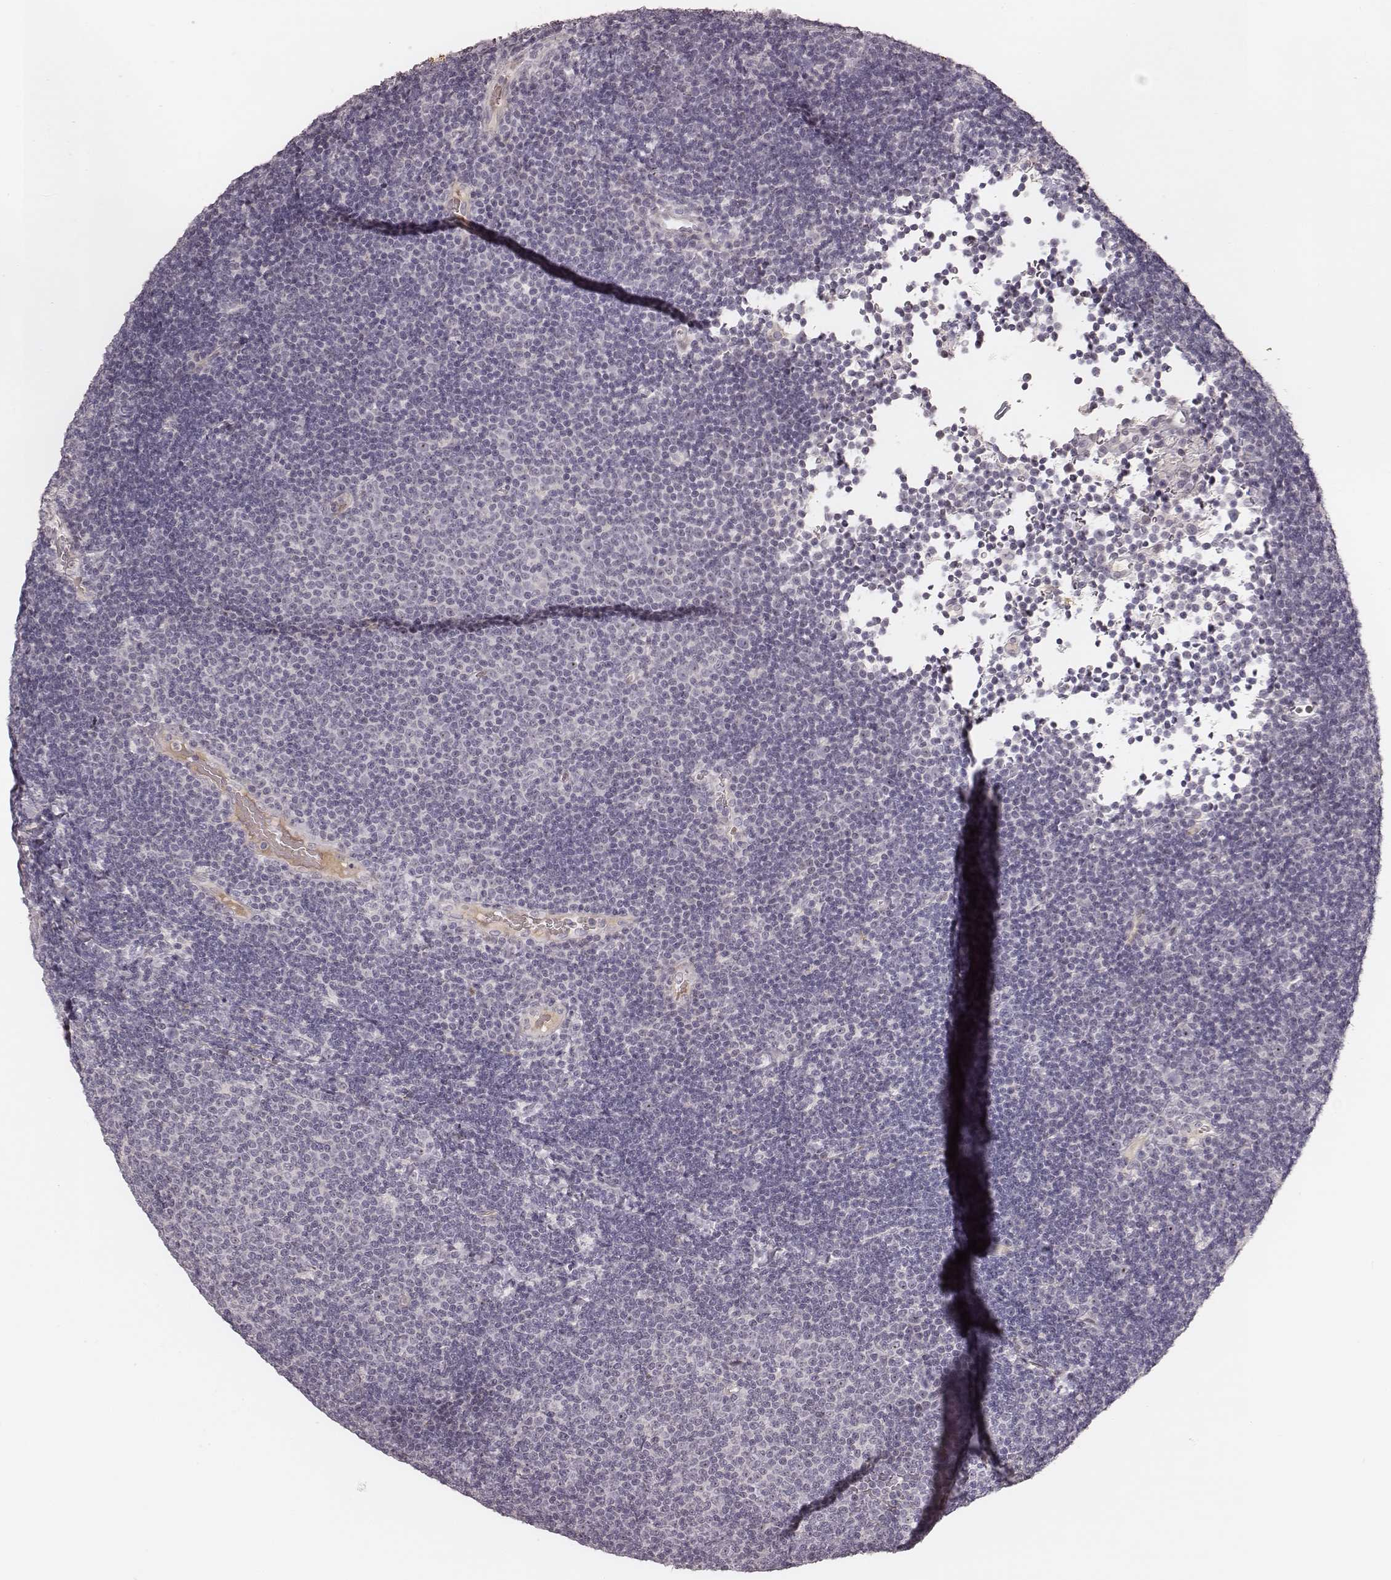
{"staining": {"intensity": "negative", "quantity": "none", "location": "none"}, "tissue": "lymphoma", "cell_type": "Tumor cells", "image_type": "cancer", "snomed": [{"axis": "morphology", "description": "Malignant lymphoma, non-Hodgkin's type, Low grade"}, {"axis": "topography", "description": "Brain"}], "caption": "Immunohistochemistry histopathology image of neoplastic tissue: low-grade malignant lymphoma, non-Hodgkin's type stained with DAB (3,3'-diaminobenzidine) demonstrates no significant protein positivity in tumor cells.", "gene": "MADCAM1", "patient": {"sex": "female", "age": 66}}